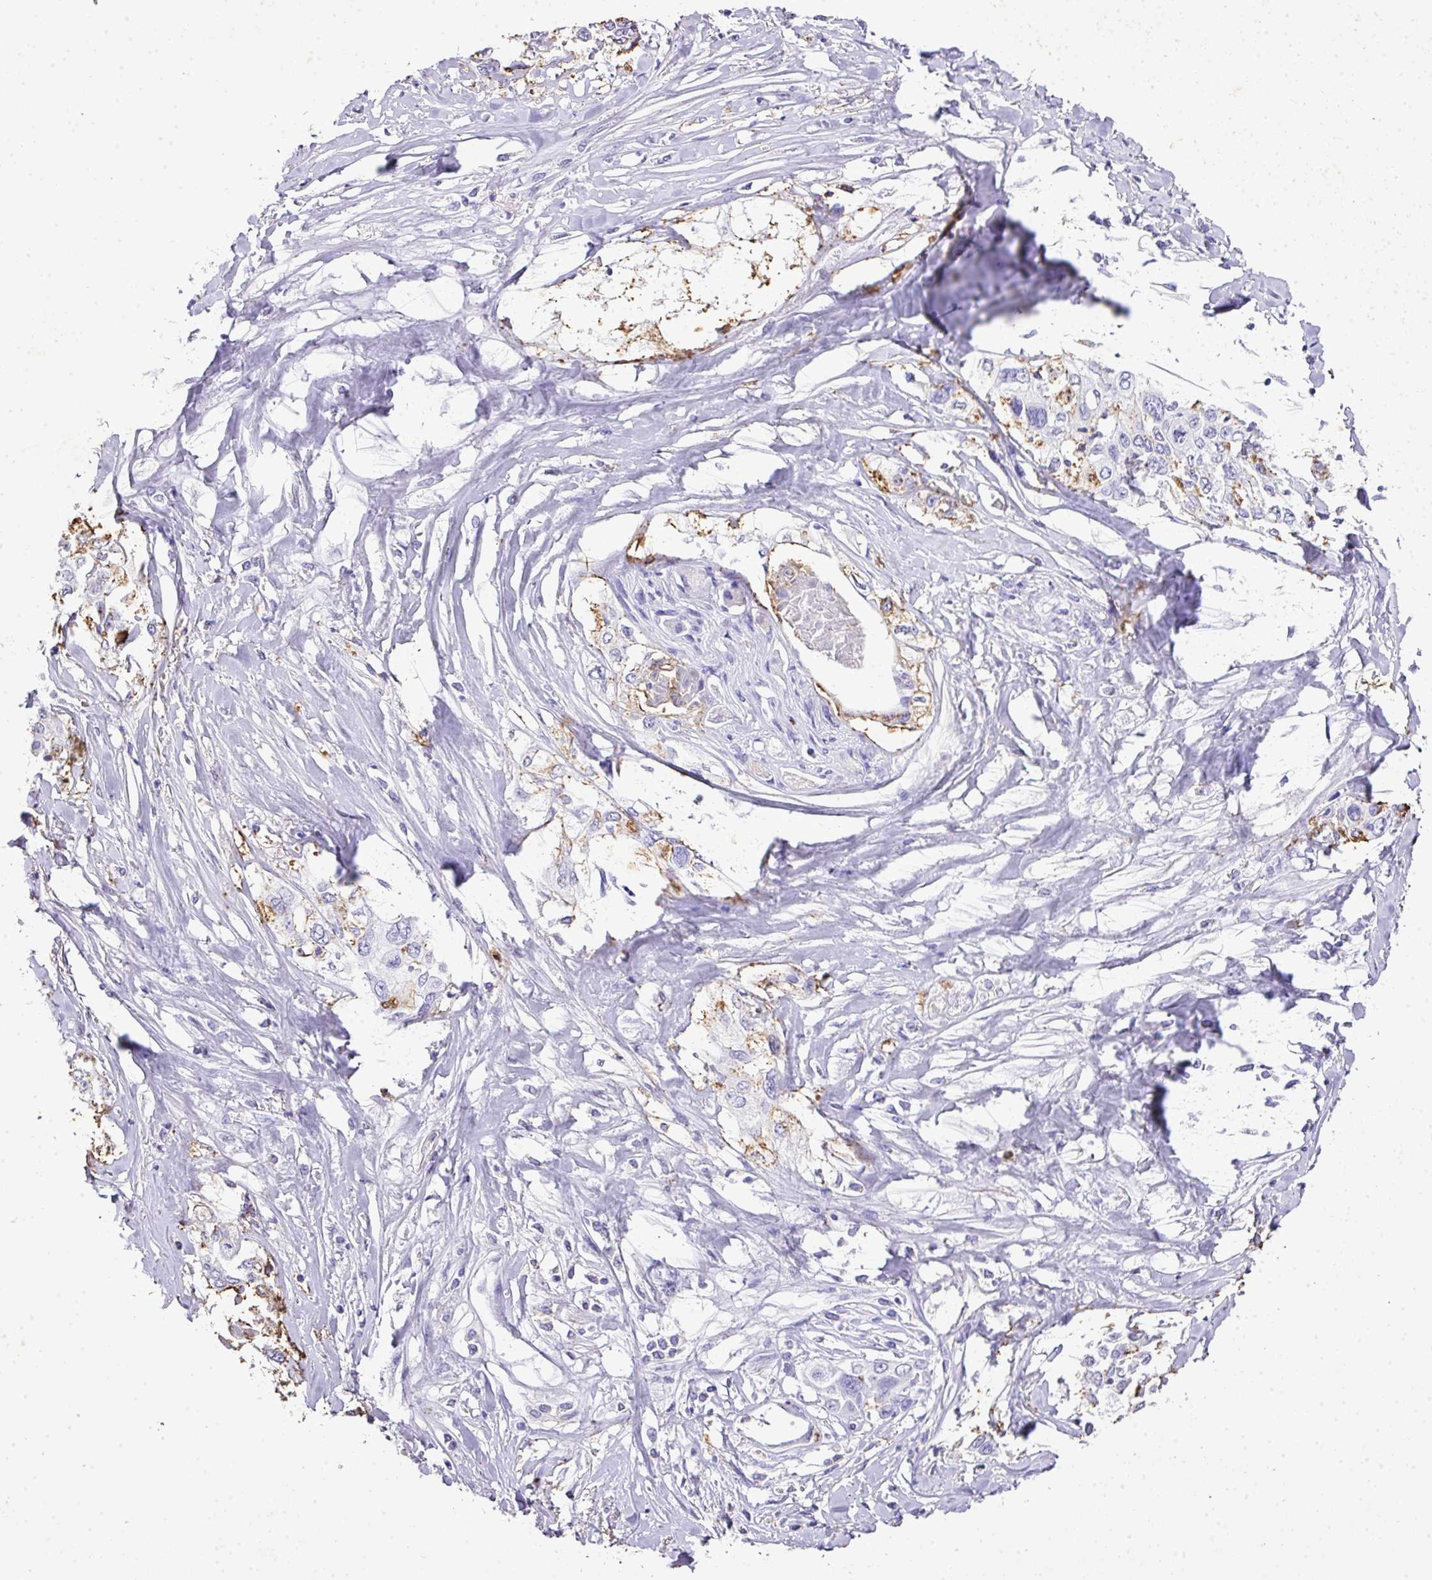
{"staining": {"intensity": "negative", "quantity": "none", "location": "none"}, "tissue": "cervical cancer", "cell_type": "Tumor cells", "image_type": "cancer", "snomed": [{"axis": "morphology", "description": "Squamous cell carcinoma, NOS"}, {"axis": "topography", "description": "Cervix"}], "caption": "This is an immunohistochemistry (IHC) image of cervical cancer (squamous cell carcinoma). There is no expression in tumor cells.", "gene": "KCNJ11", "patient": {"sex": "female", "age": 31}}